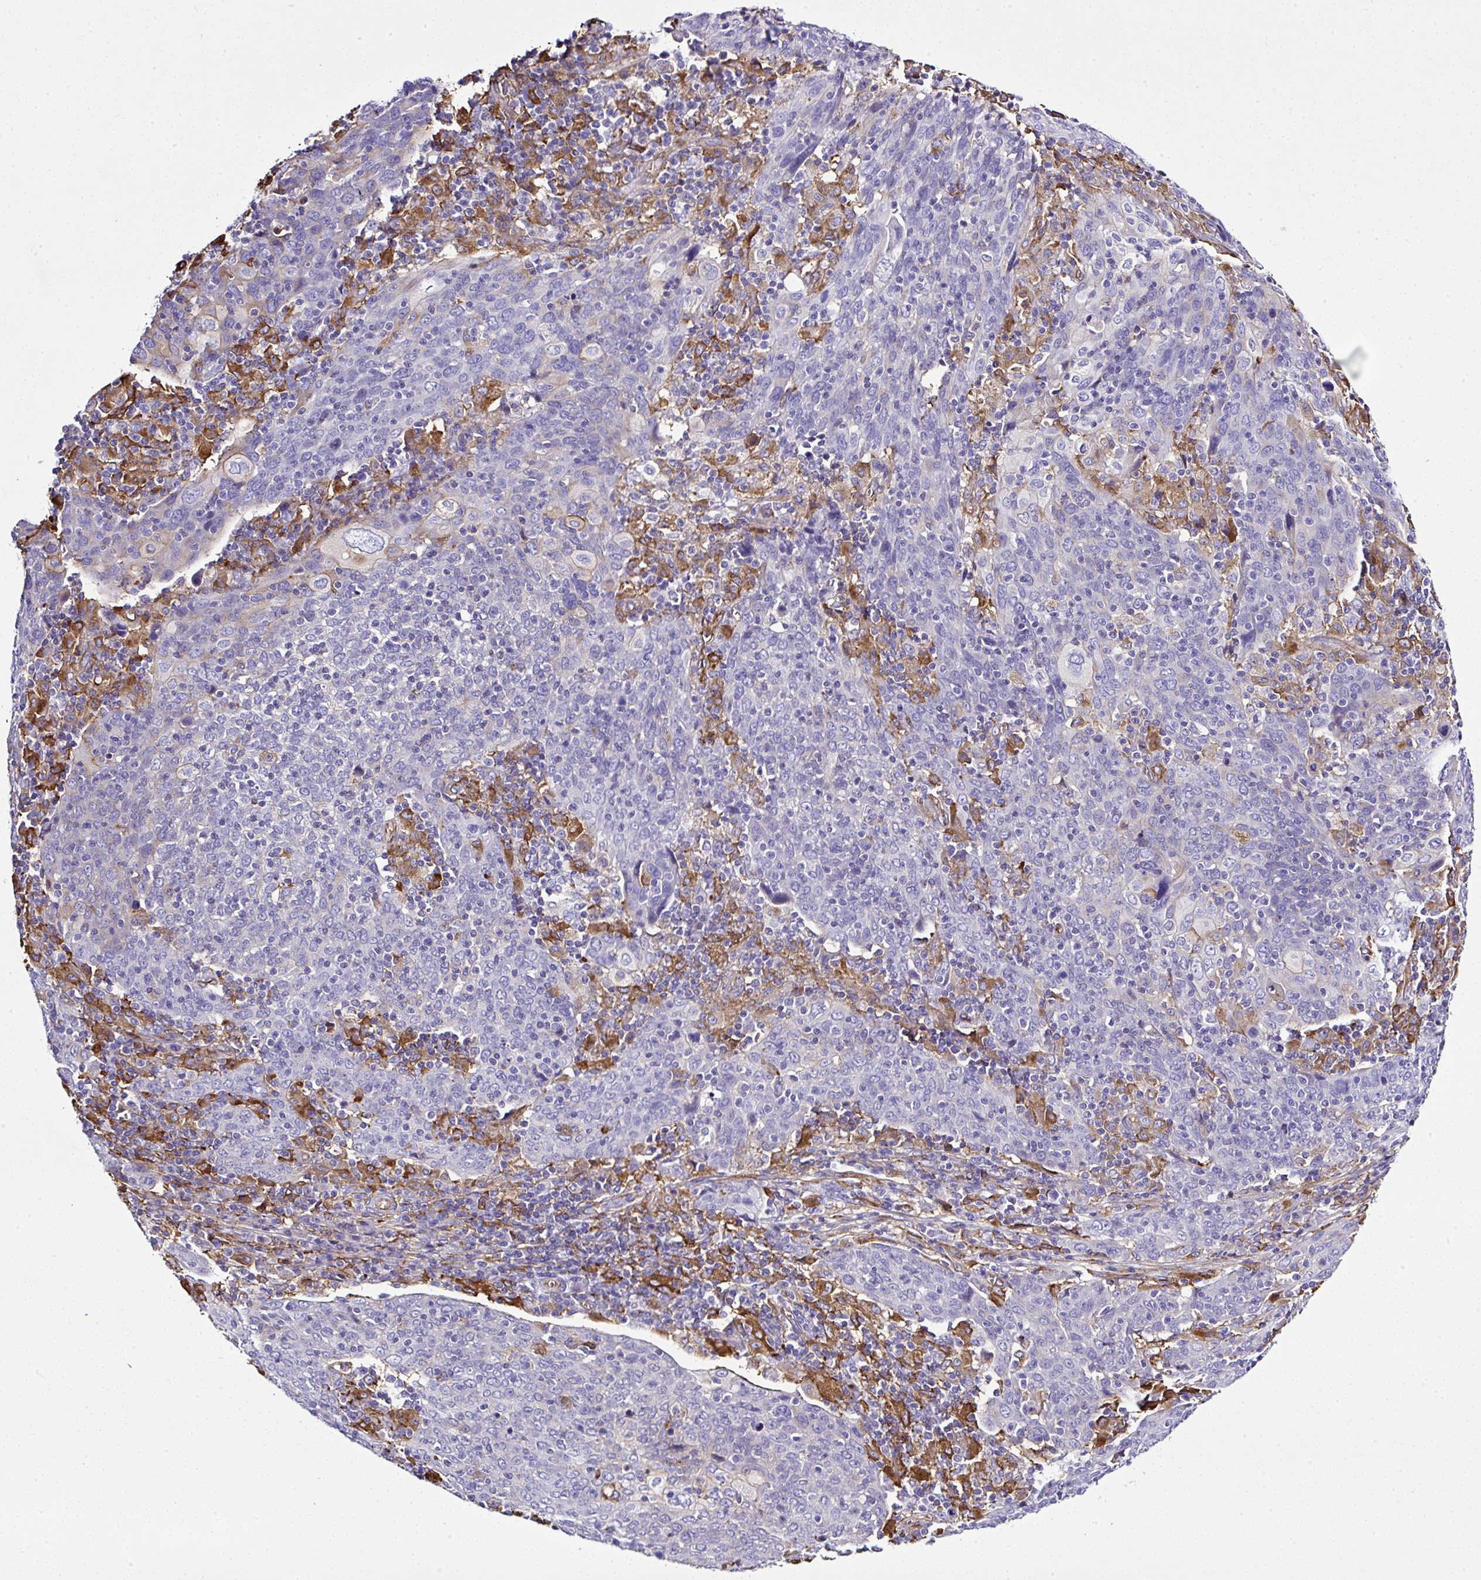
{"staining": {"intensity": "negative", "quantity": "none", "location": "none"}, "tissue": "cervical cancer", "cell_type": "Tumor cells", "image_type": "cancer", "snomed": [{"axis": "morphology", "description": "Squamous cell carcinoma, NOS"}, {"axis": "topography", "description": "Cervix"}], "caption": "Immunohistochemistry (IHC) of human cervical squamous cell carcinoma displays no staining in tumor cells.", "gene": "MAGEB5", "patient": {"sex": "female", "age": 67}}